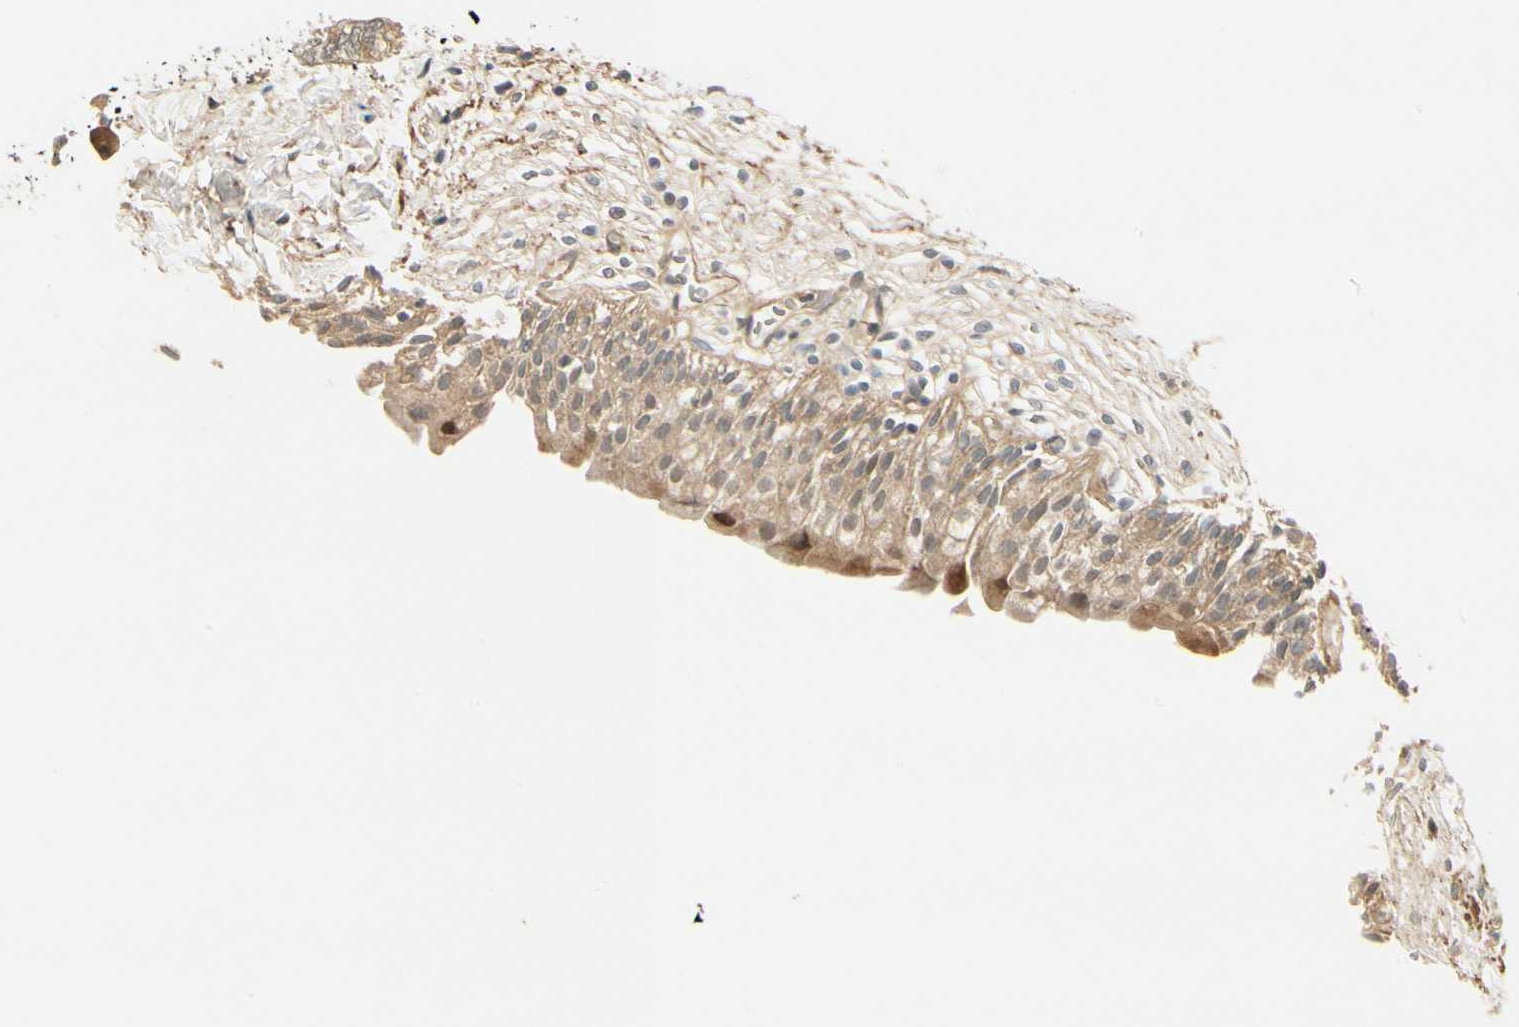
{"staining": {"intensity": "weak", "quantity": ">75%", "location": "cytoplasmic/membranous,nuclear"}, "tissue": "urinary bladder", "cell_type": "Urothelial cells", "image_type": "normal", "snomed": [{"axis": "morphology", "description": "Normal tissue, NOS"}, {"axis": "topography", "description": "Urinary bladder"}], "caption": "This image exhibits immunohistochemistry (IHC) staining of unremarkable urinary bladder, with low weak cytoplasmic/membranous,nuclear expression in approximately >75% of urothelial cells.", "gene": "EPHB3", "patient": {"sex": "female", "age": 80}}